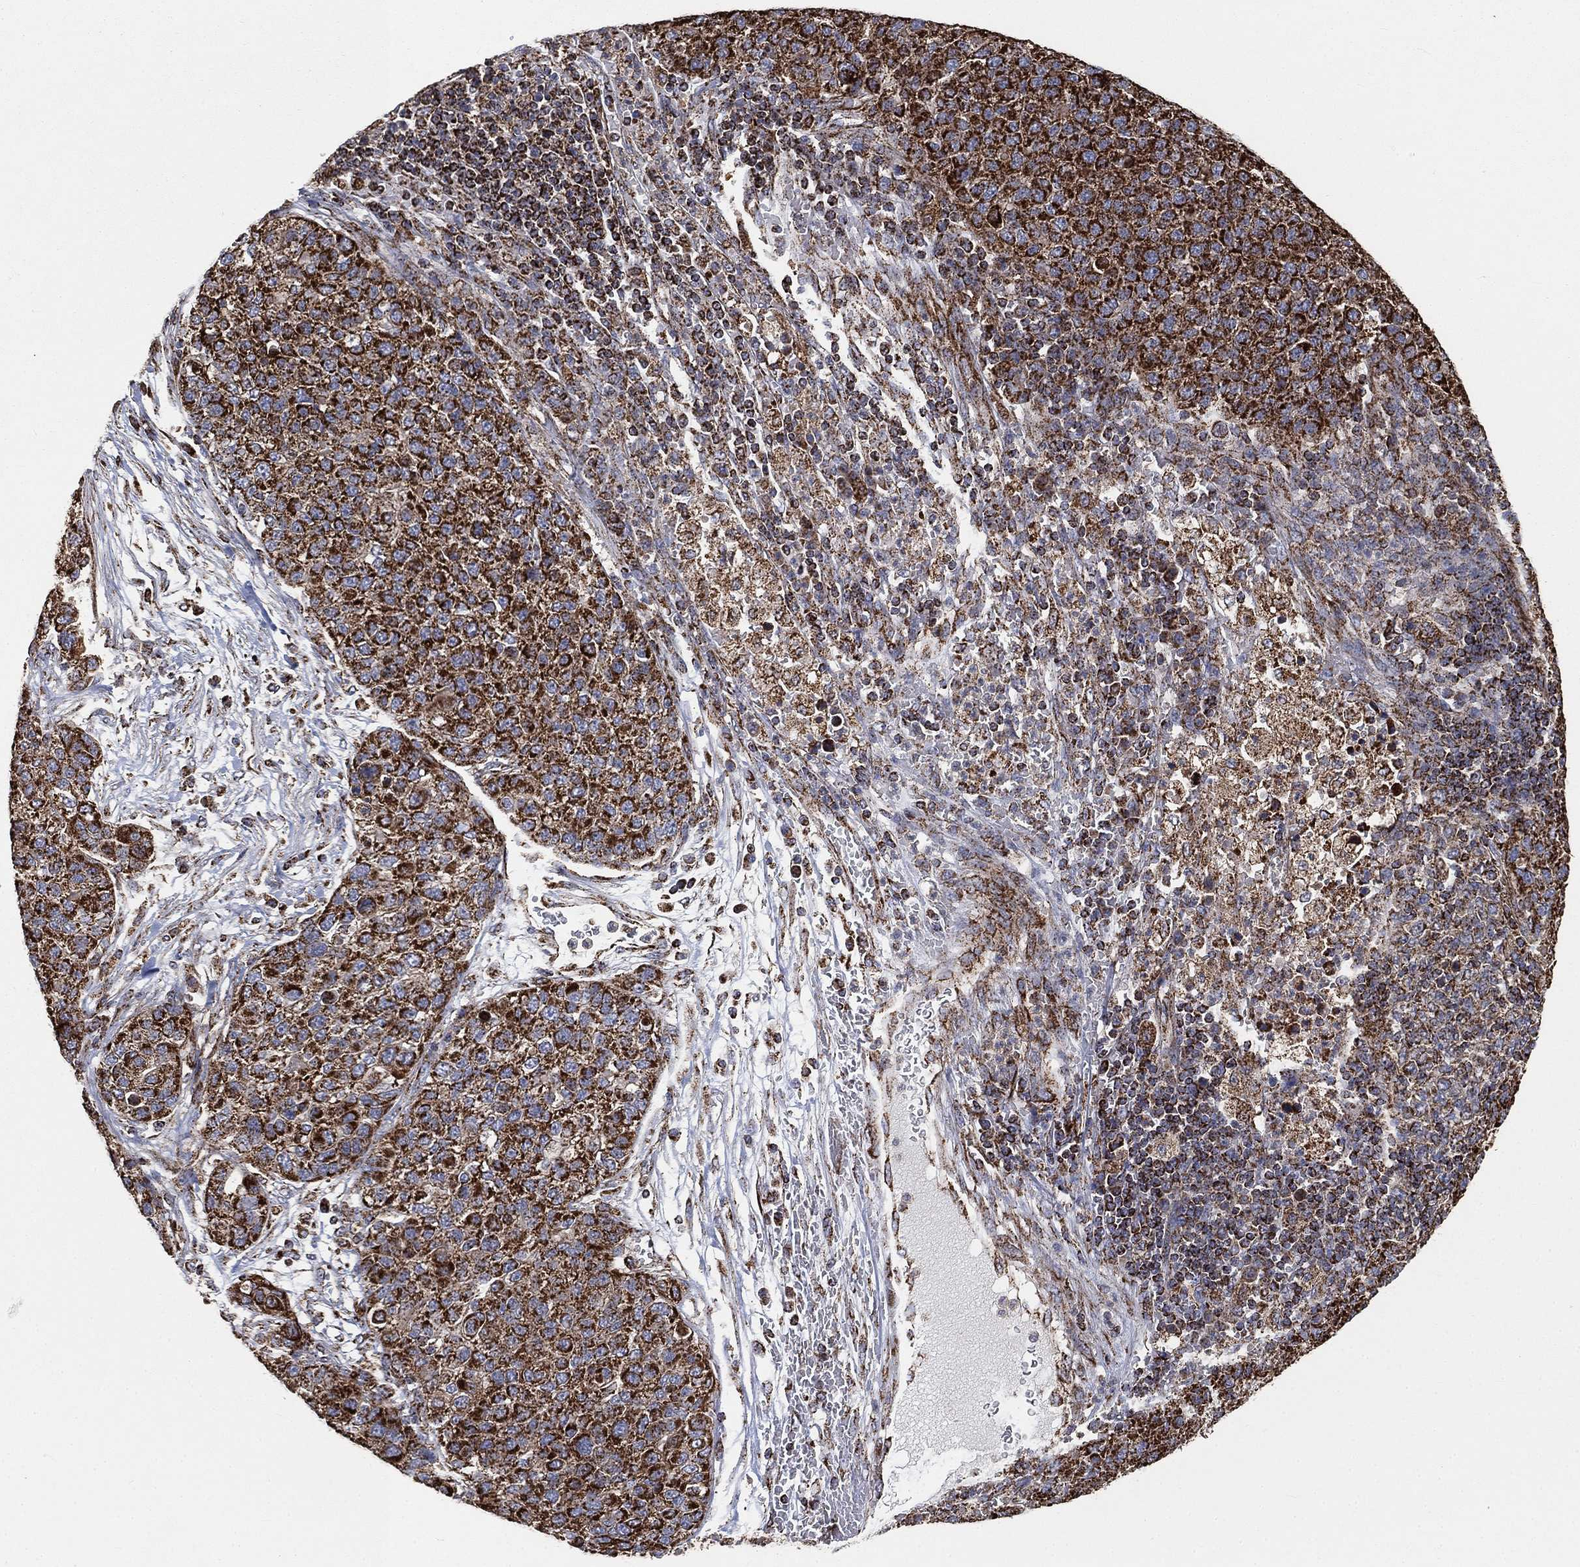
{"staining": {"intensity": "strong", "quantity": ">75%", "location": "cytoplasmic/membranous"}, "tissue": "pancreatic cancer", "cell_type": "Tumor cells", "image_type": "cancer", "snomed": [{"axis": "morphology", "description": "Adenocarcinoma, NOS"}, {"axis": "topography", "description": "Pancreas"}], "caption": "DAB immunohistochemical staining of human pancreatic cancer displays strong cytoplasmic/membranous protein positivity in about >75% of tumor cells.", "gene": "SLC38A7", "patient": {"sex": "female", "age": 61}}